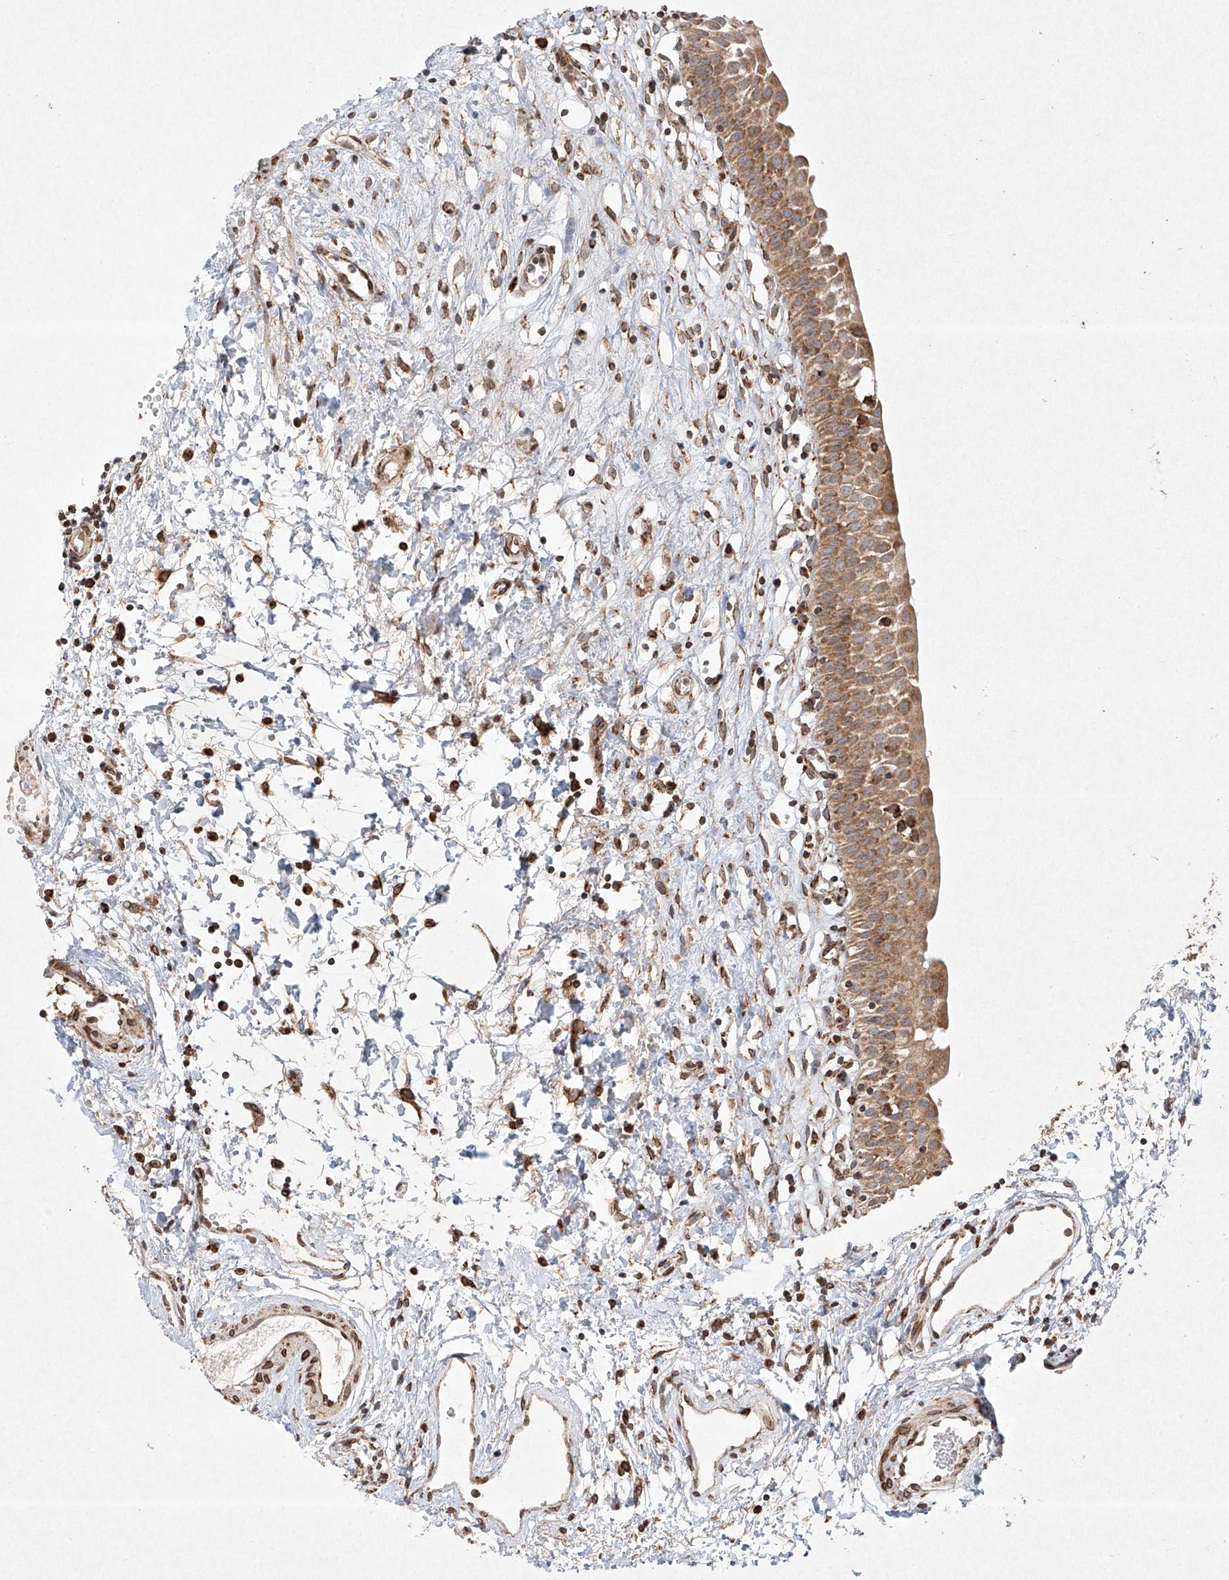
{"staining": {"intensity": "moderate", "quantity": ">75%", "location": "cytoplasmic/membranous"}, "tissue": "urinary bladder", "cell_type": "Urothelial cells", "image_type": "normal", "snomed": [{"axis": "morphology", "description": "Normal tissue, NOS"}, {"axis": "topography", "description": "Urinary bladder"}], "caption": "A micrograph showing moderate cytoplasmic/membranous expression in approximately >75% of urothelial cells in benign urinary bladder, as visualized by brown immunohistochemical staining.", "gene": "SEMA3B", "patient": {"sex": "male", "age": 51}}